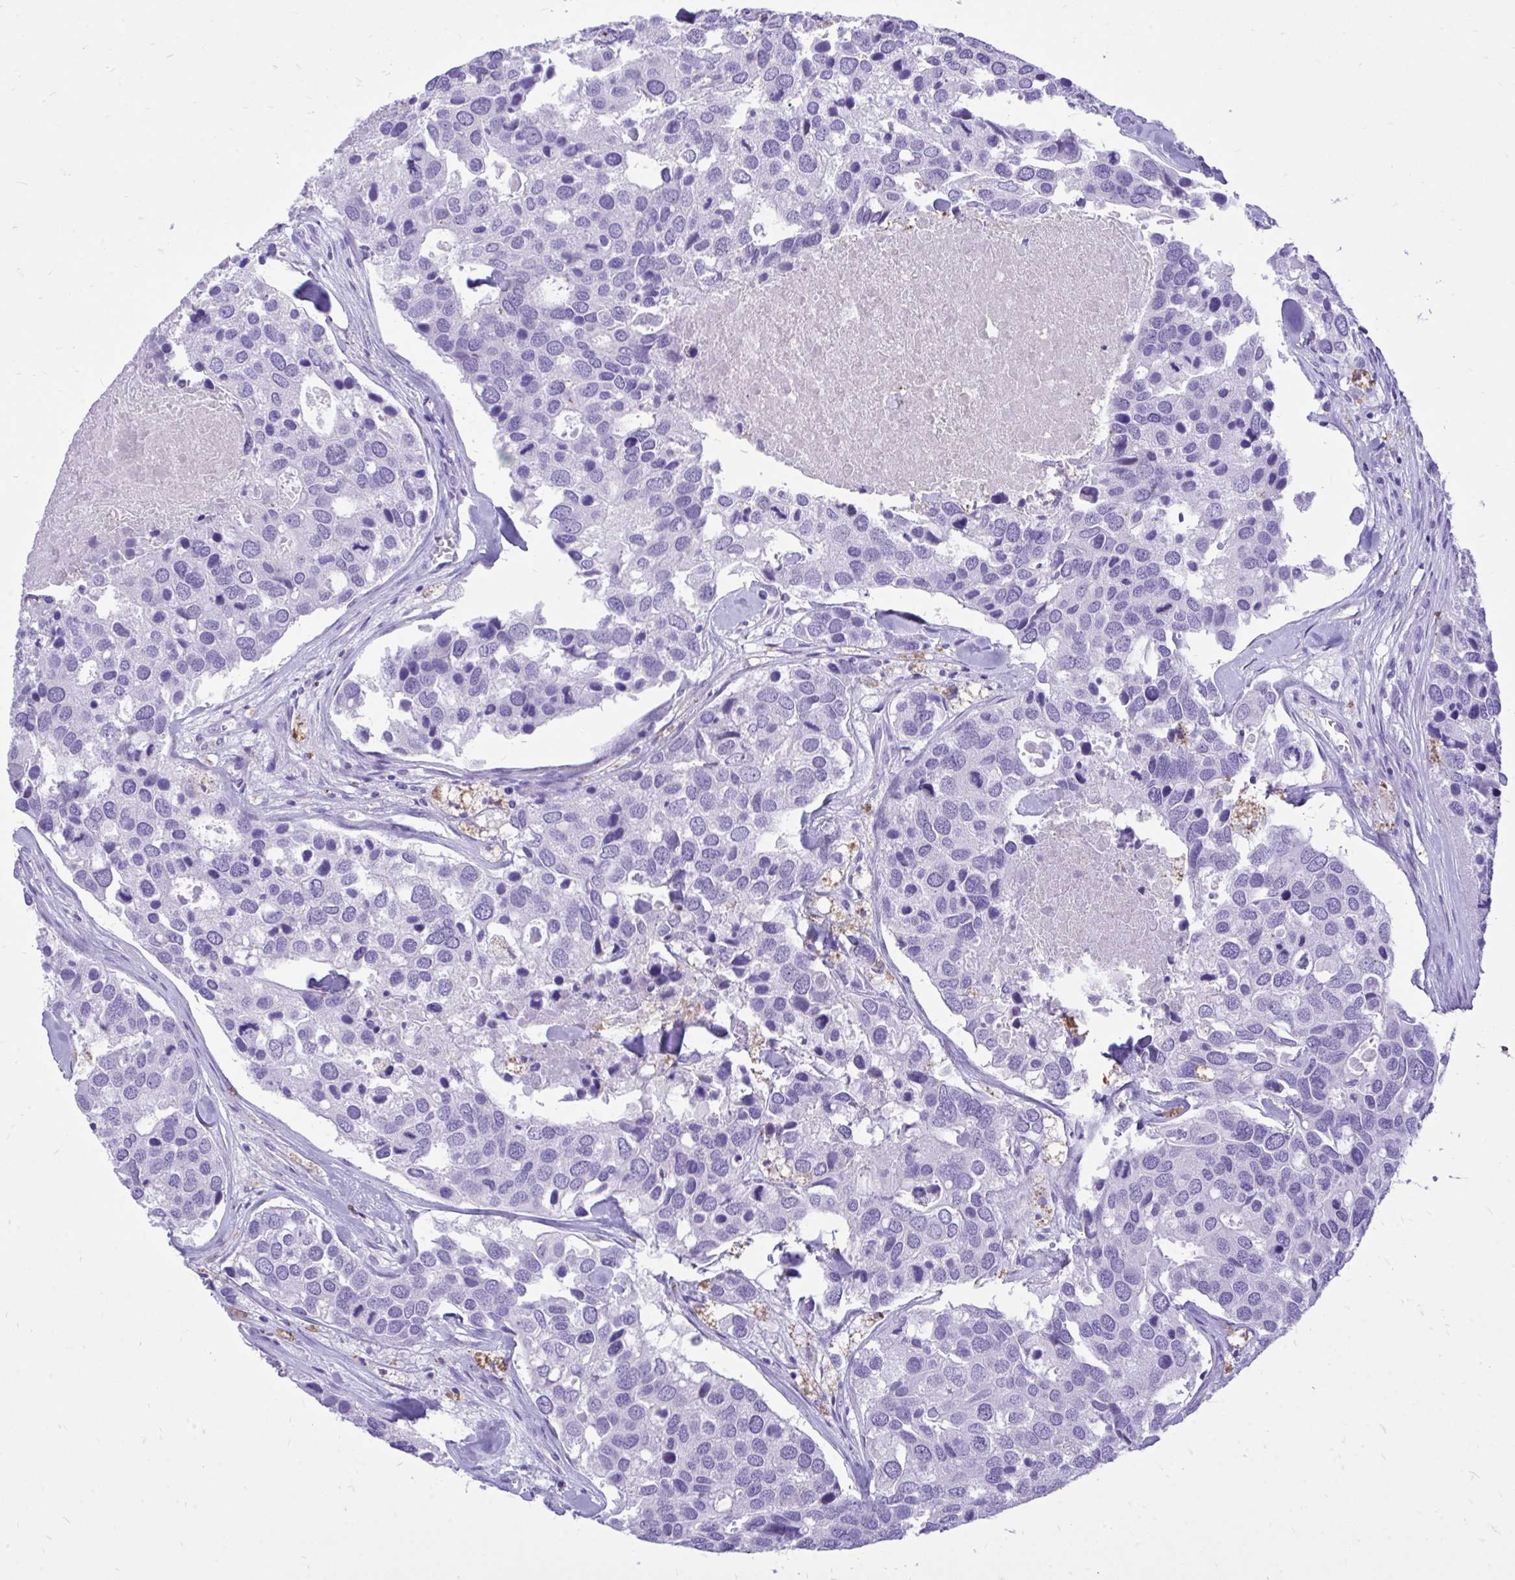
{"staining": {"intensity": "negative", "quantity": "none", "location": "none"}, "tissue": "breast cancer", "cell_type": "Tumor cells", "image_type": "cancer", "snomed": [{"axis": "morphology", "description": "Duct carcinoma"}, {"axis": "topography", "description": "Breast"}], "caption": "A high-resolution image shows IHC staining of invasive ductal carcinoma (breast), which exhibits no significant staining in tumor cells.", "gene": "MON1A", "patient": {"sex": "female", "age": 83}}